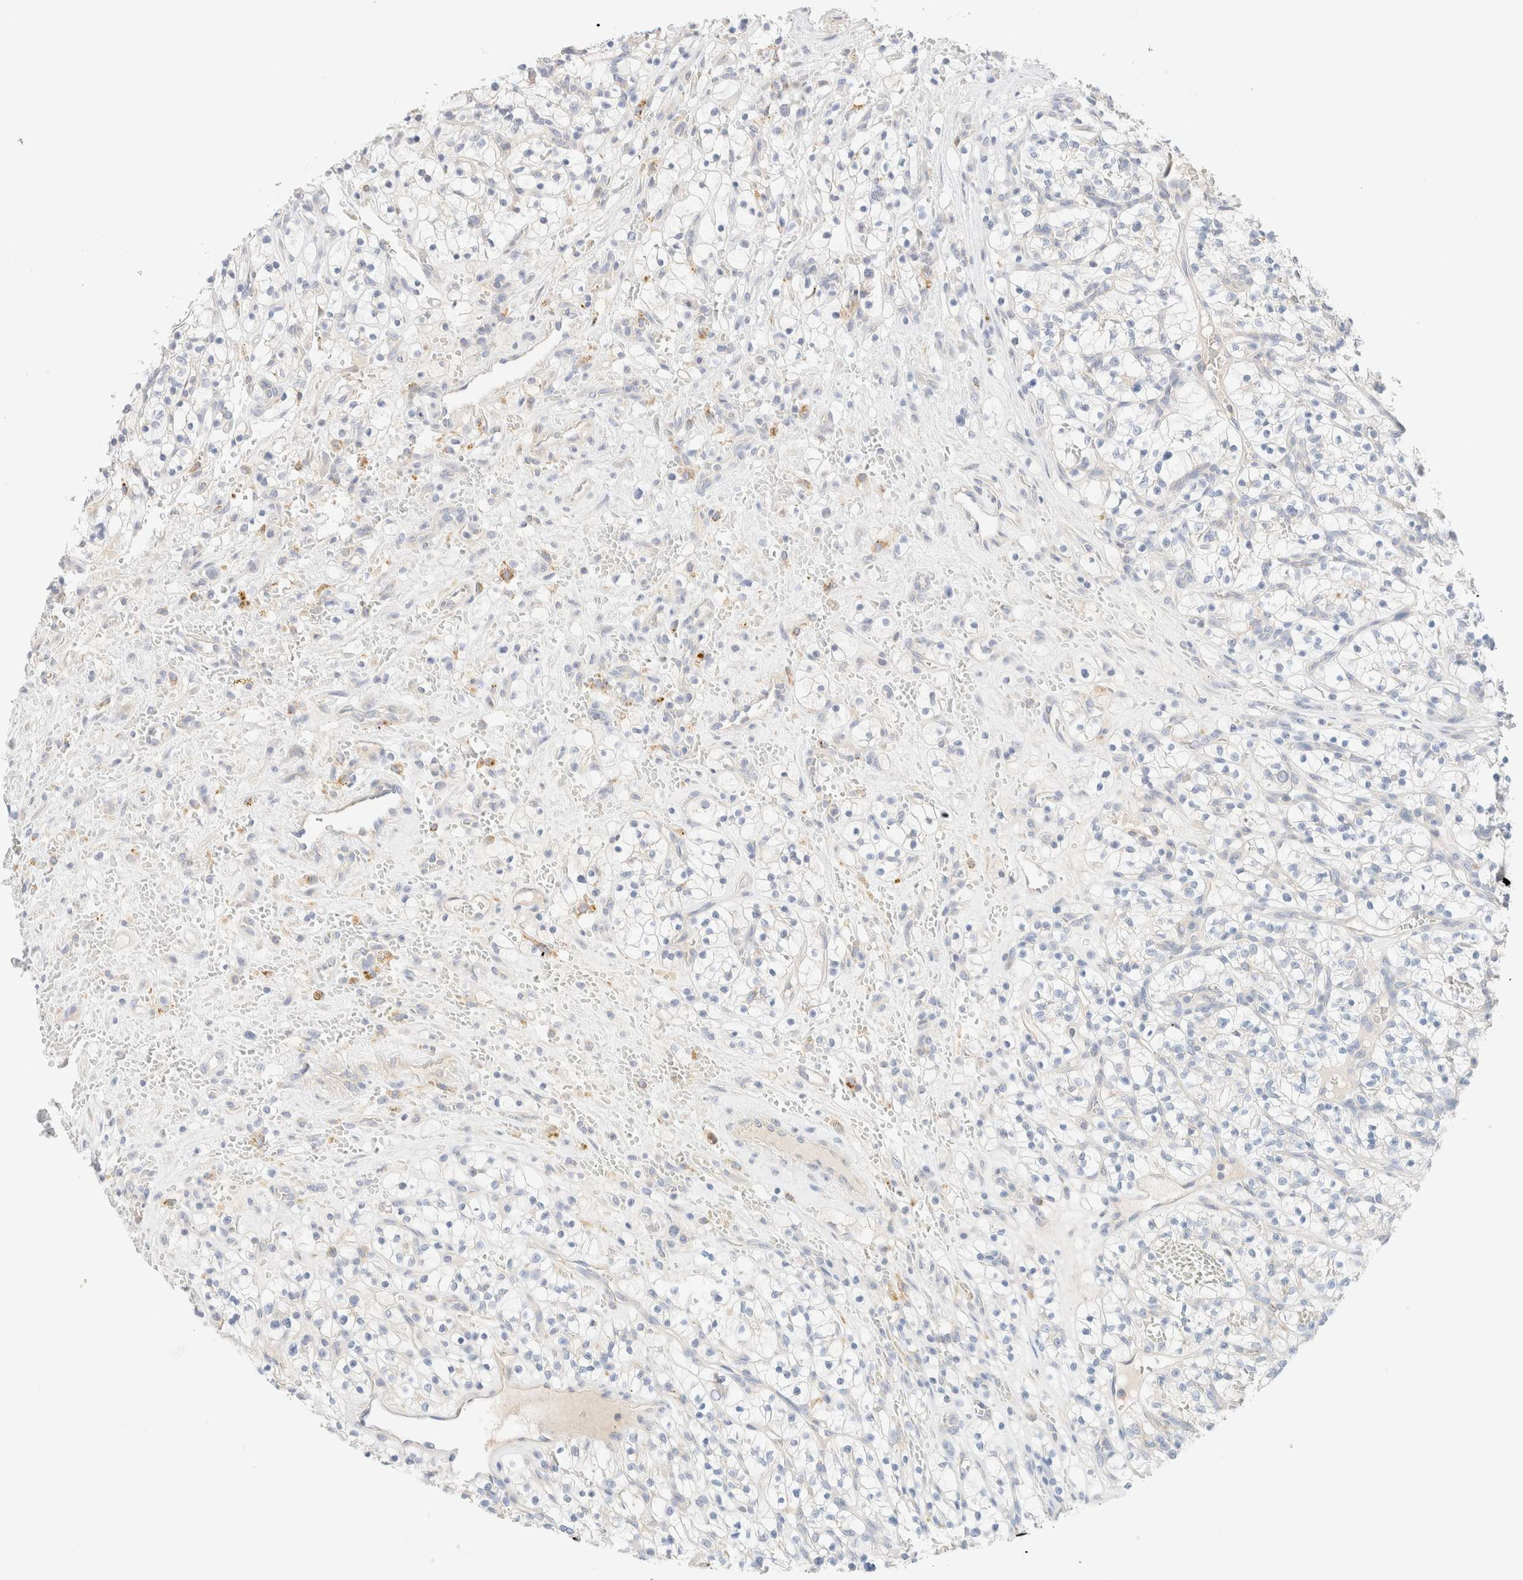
{"staining": {"intensity": "negative", "quantity": "none", "location": "none"}, "tissue": "renal cancer", "cell_type": "Tumor cells", "image_type": "cancer", "snomed": [{"axis": "morphology", "description": "Adenocarcinoma, NOS"}, {"axis": "topography", "description": "Kidney"}], "caption": "Immunohistochemistry (IHC) micrograph of human renal cancer stained for a protein (brown), which demonstrates no expression in tumor cells. Brightfield microscopy of immunohistochemistry (IHC) stained with DAB (brown) and hematoxylin (blue), captured at high magnification.", "gene": "SARM1", "patient": {"sex": "female", "age": 57}}